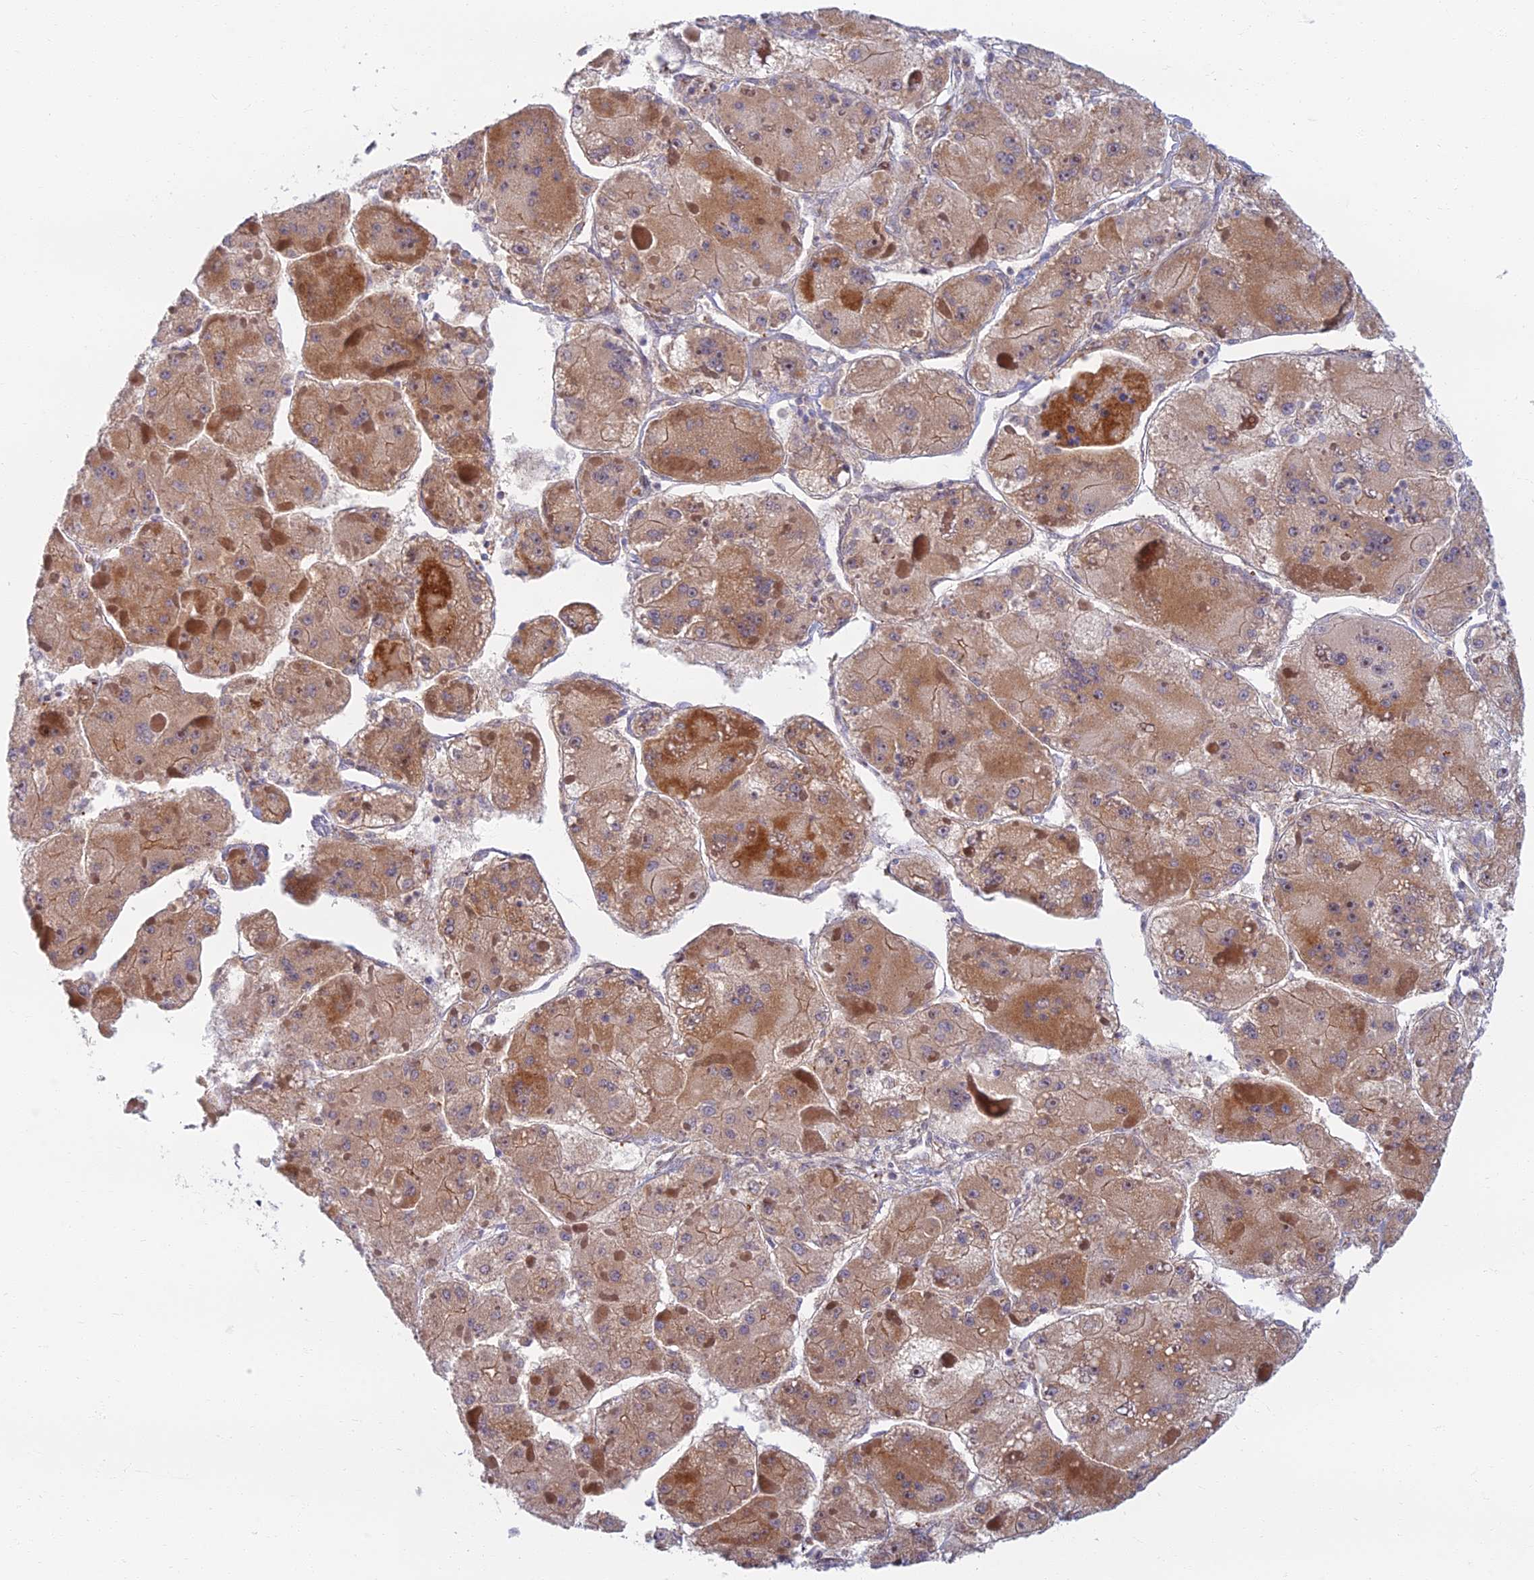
{"staining": {"intensity": "moderate", "quantity": ">75%", "location": "cytoplasmic/membranous"}, "tissue": "liver cancer", "cell_type": "Tumor cells", "image_type": "cancer", "snomed": [{"axis": "morphology", "description": "Carcinoma, Hepatocellular, NOS"}, {"axis": "topography", "description": "Liver"}], "caption": "A medium amount of moderate cytoplasmic/membranous expression is appreciated in approximately >75% of tumor cells in liver hepatocellular carcinoma tissue. (brown staining indicates protein expression, while blue staining denotes nuclei).", "gene": "C15orf40", "patient": {"sex": "female", "age": 73}}